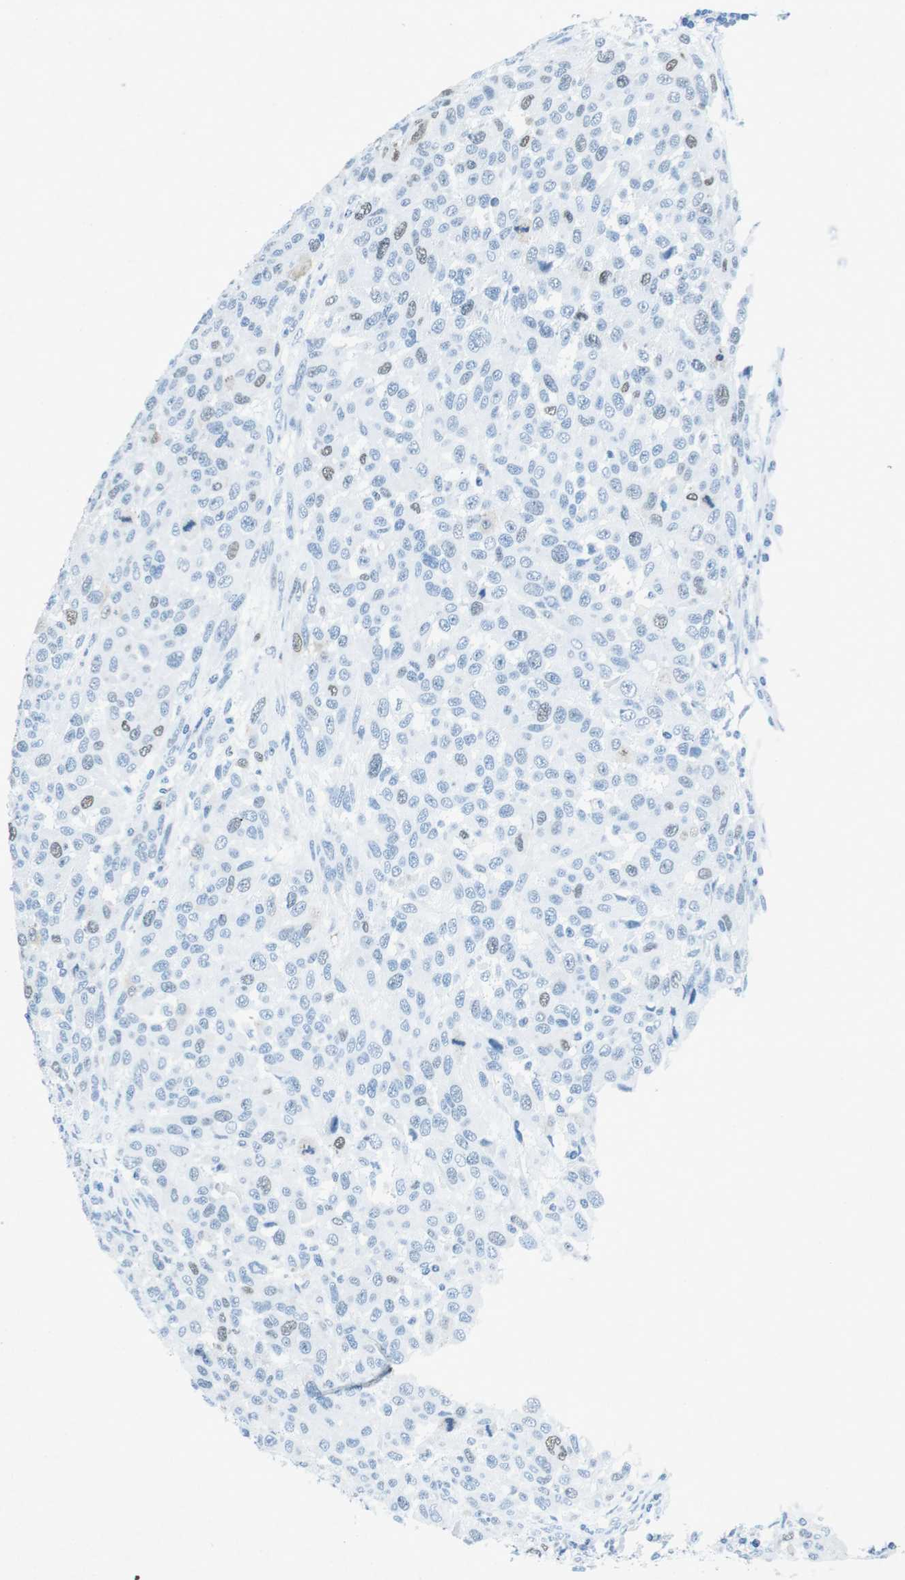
{"staining": {"intensity": "weak", "quantity": "<25%", "location": "nuclear"}, "tissue": "melanoma", "cell_type": "Tumor cells", "image_type": "cancer", "snomed": [{"axis": "morphology", "description": "Malignant melanoma, Metastatic site"}, {"axis": "topography", "description": "Lymph node"}], "caption": "IHC of human malignant melanoma (metastatic site) shows no positivity in tumor cells.", "gene": "CTAG1B", "patient": {"sex": "male", "age": 61}}